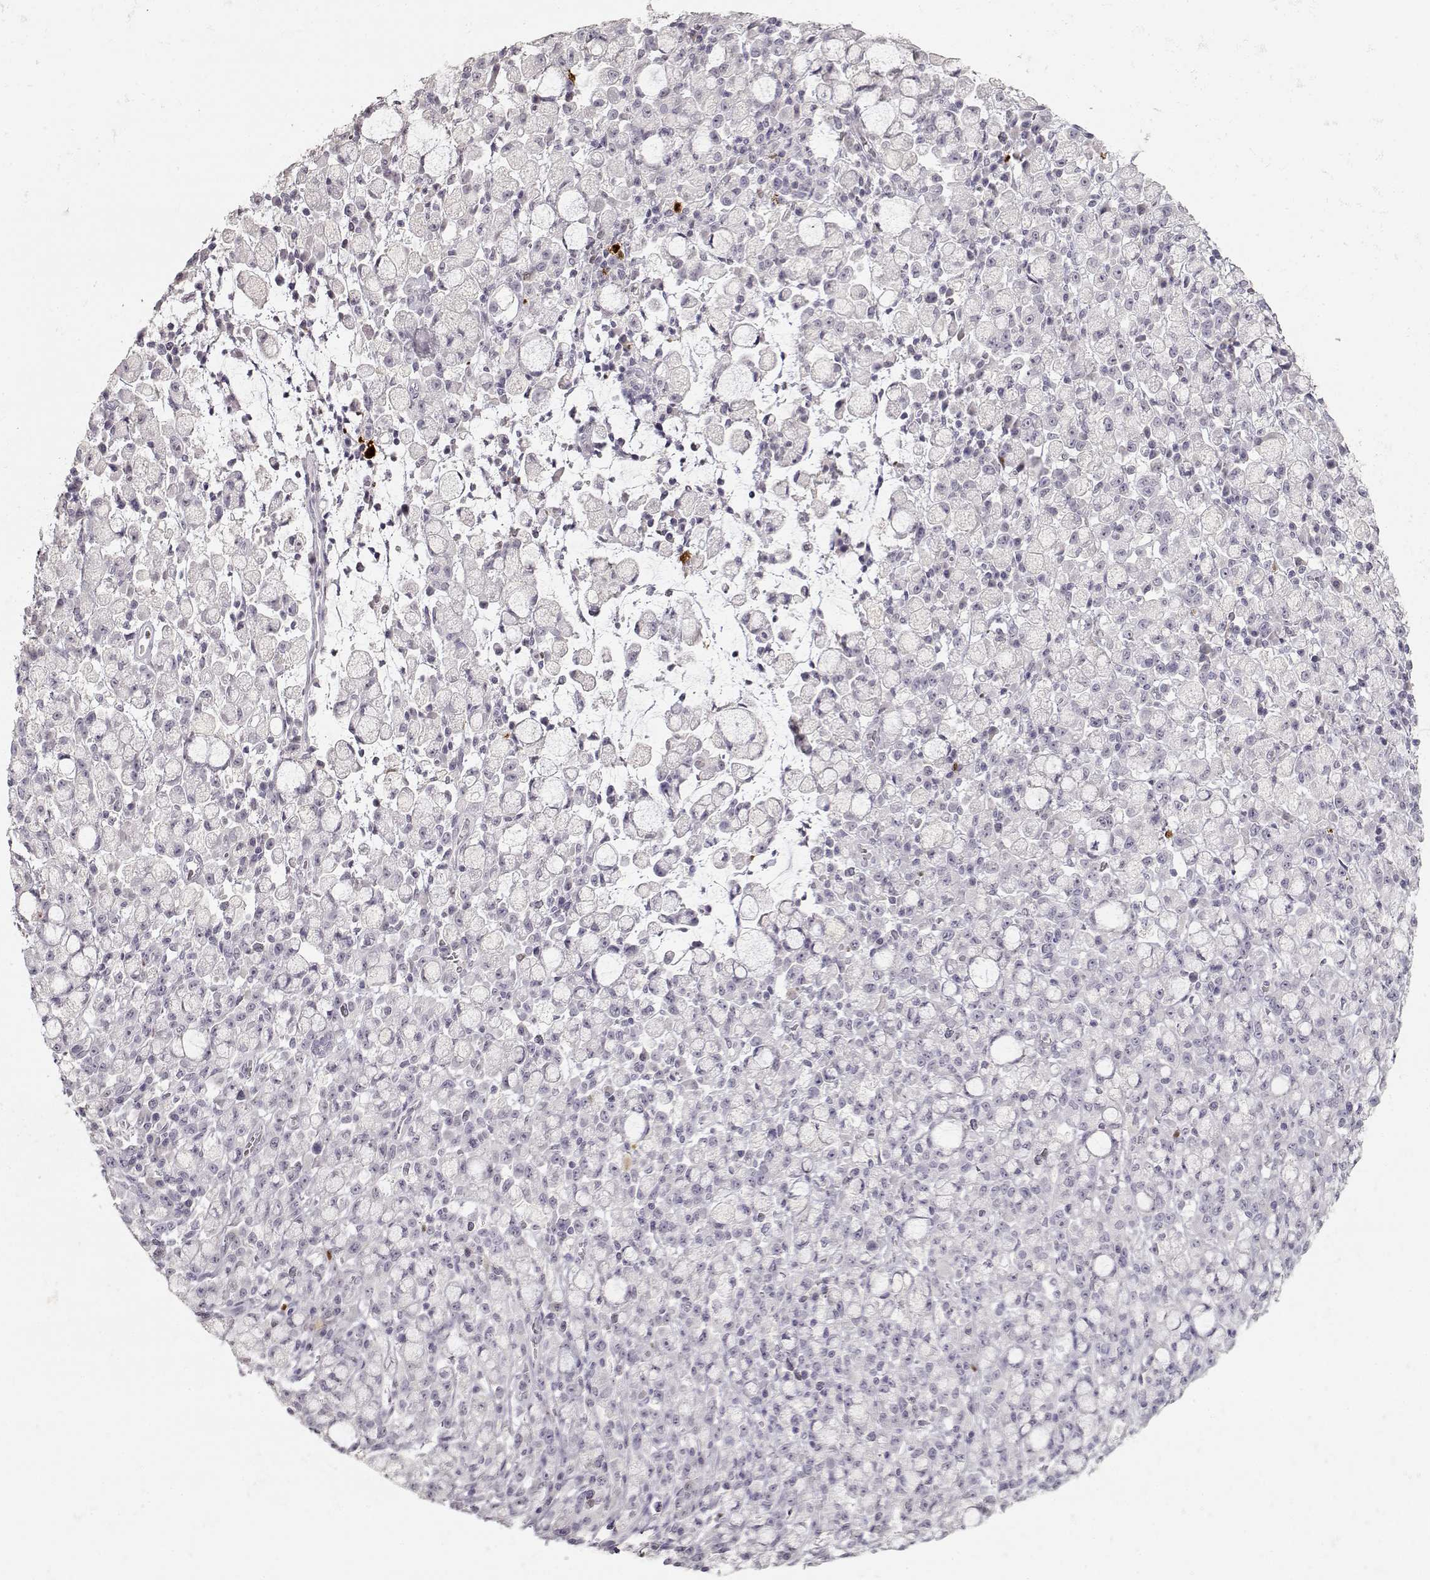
{"staining": {"intensity": "negative", "quantity": "none", "location": "none"}, "tissue": "stomach cancer", "cell_type": "Tumor cells", "image_type": "cancer", "snomed": [{"axis": "morphology", "description": "Adenocarcinoma, NOS"}, {"axis": "topography", "description": "Stomach"}], "caption": "Tumor cells are negative for protein expression in human stomach cancer (adenocarcinoma).", "gene": "S100B", "patient": {"sex": "male", "age": 58}}